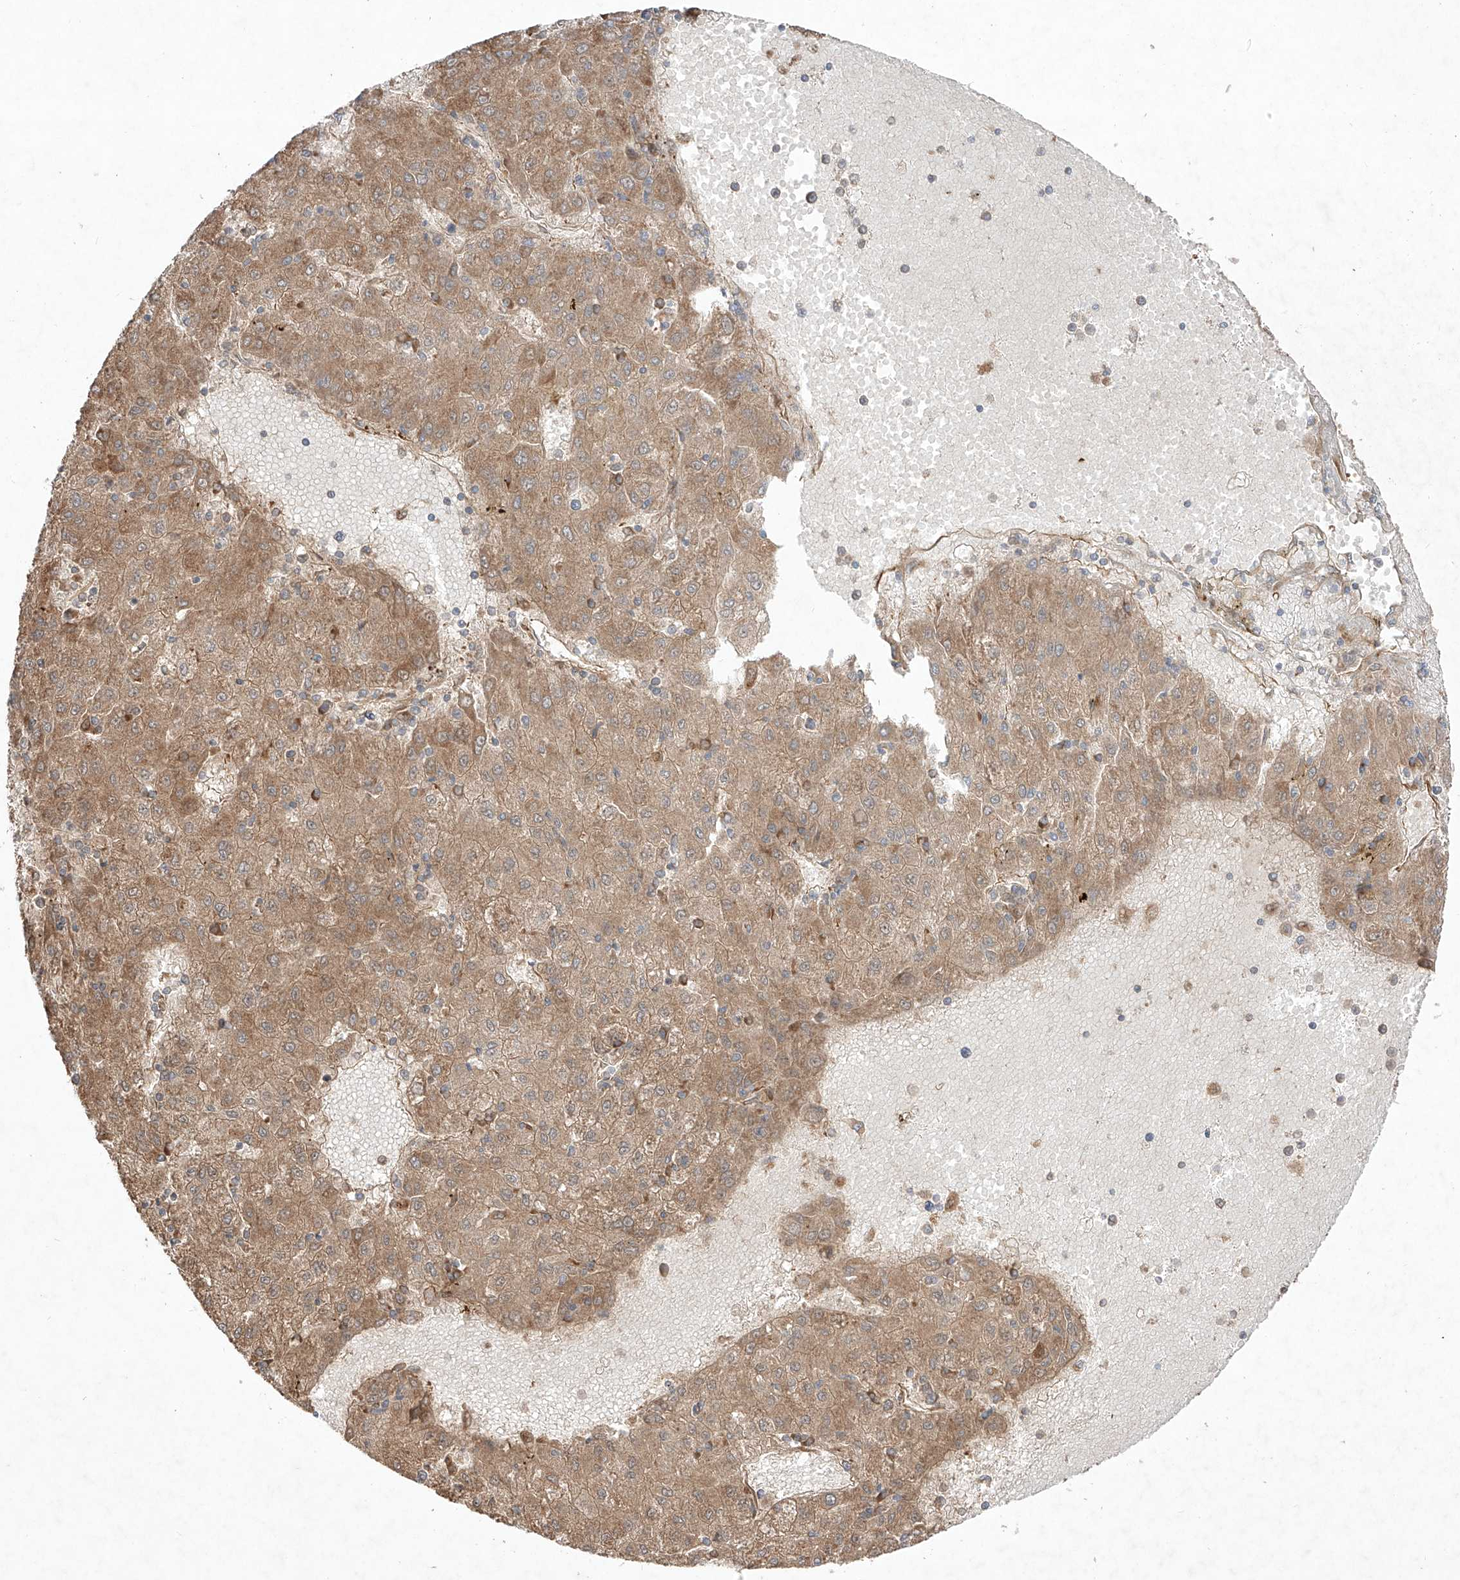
{"staining": {"intensity": "moderate", "quantity": ">75%", "location": "cytoplasmic/membranous"}, "tissue": "liver cancer", "cell_type": "Tumor cells", "image_type": "cancer", "snomed": [{"axis": "morphology", "description": "Carcinoma, Hepatocellular, NOS"}, {"axis": "topography", "description": "Liver"}], "caption": "Immunohistochemistry (IHC) of human liver cancer reveals medium levels of moderate cytoplasmic/membranous positivity in about >75% of tumor cells.", "gene": "YKT6", "patient": {"sex": "male", "age": 72}}